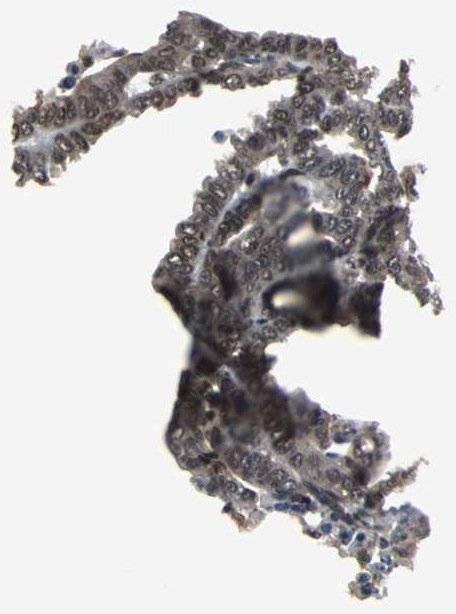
{"staining": {"intensity": "strong", "quantity": "25%-75%", "location": "cytoplasmic/membranous,nuclear"}, "tissue": "endometrial cancer", "cell_type": "Tumor cells", "image_type": "cancer", "snomed": [{"axis": "morphology", "description": "Adenocarcinoma, NOS"}, {"axis": "topography", "description": "Uterus"}], "caption": "Immunohistochemistry (DAB (3,3'-diaminobenzidine)) staining of human endometrial adenocarcinoma reveals strong cytoplasmic/membranous and nuclear protein positivity in approximately 25%-75% of tumor cells.", "gene": "MKX", "patient": {"sex": "female", "age": 83}}